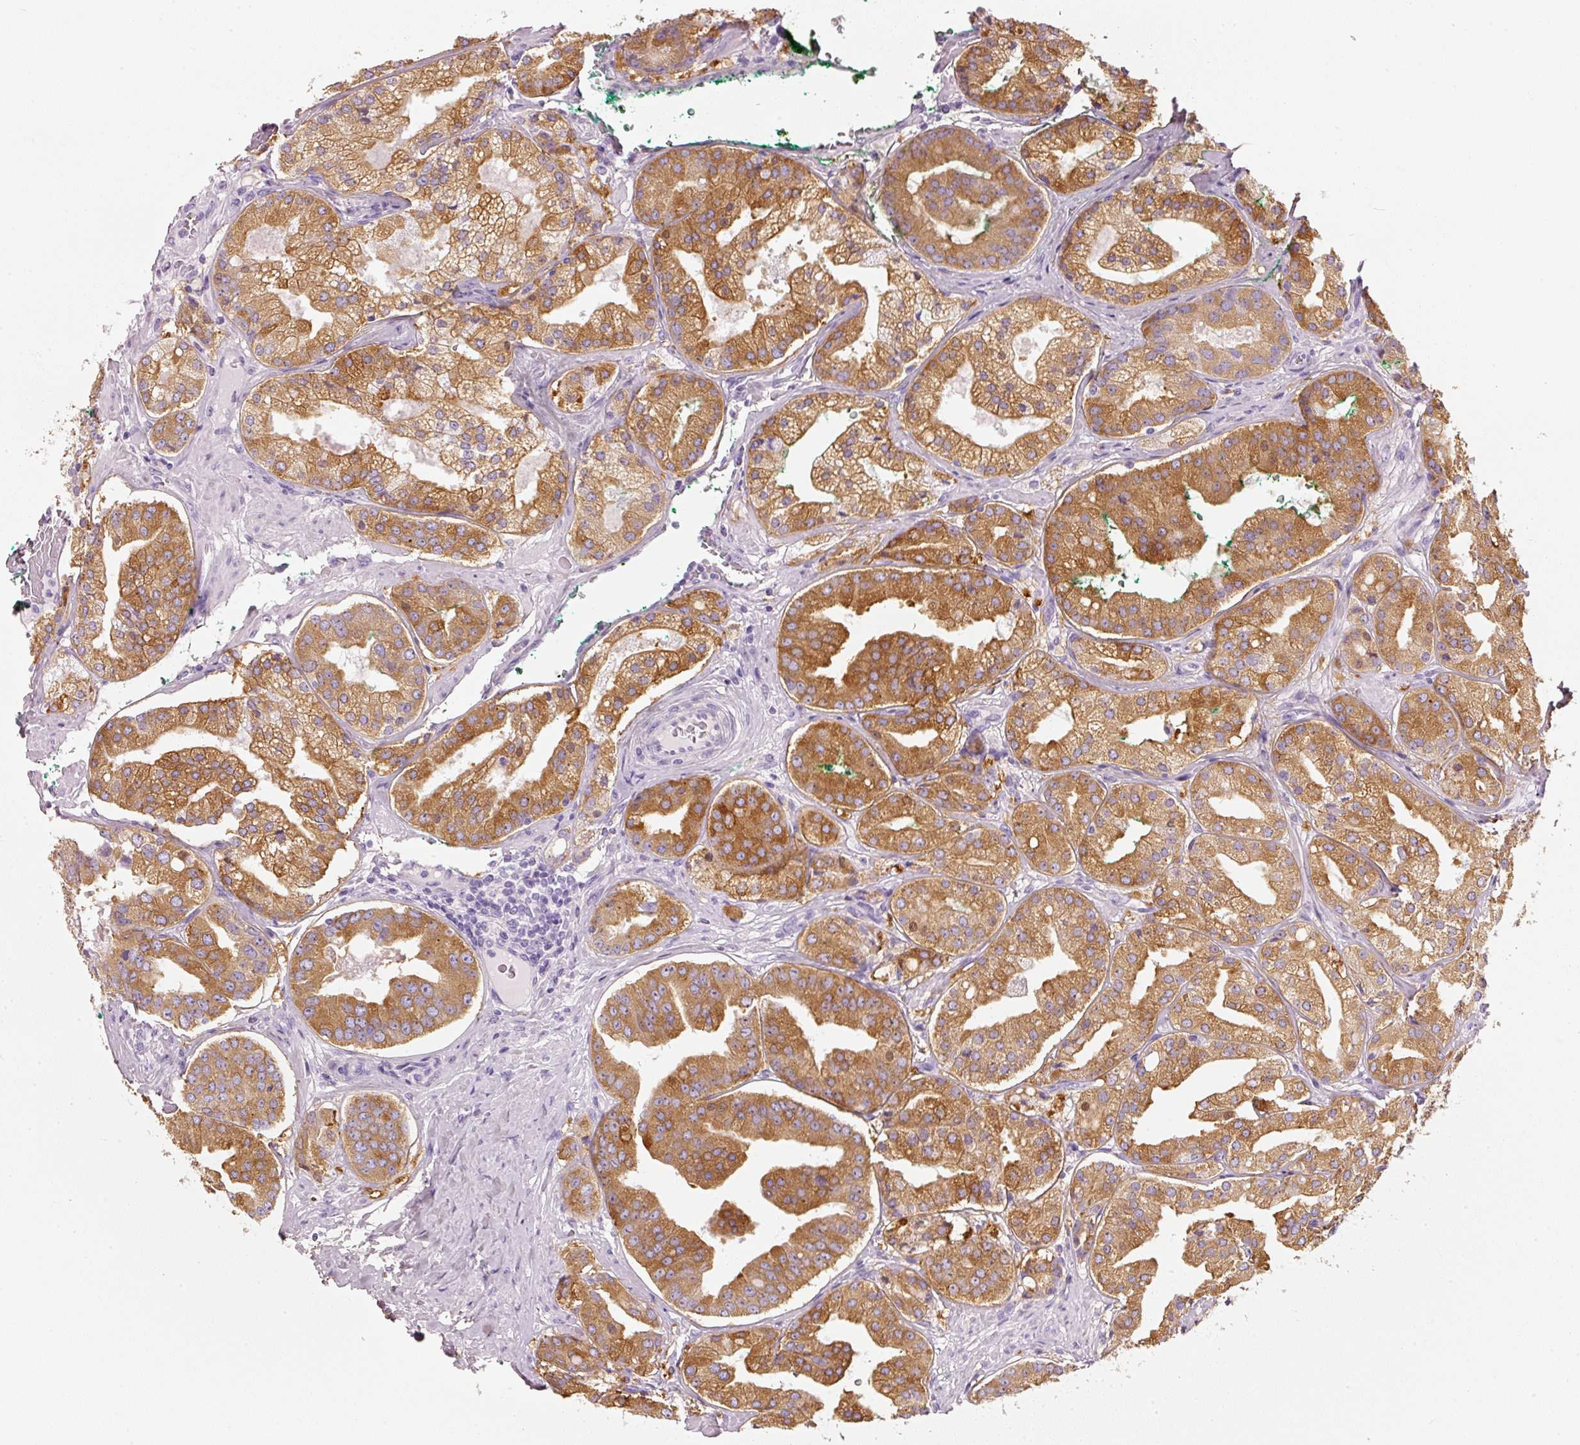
{"staining": {"intensity": "strong", "quantity": ">75%", "location": "cytoplasmic/membranous"}, "tissue": "prostate cancer", "cell_type": "Tumor cells", "image_type": "cancer", "snomed": [{"axis": "morphology", "description": "Adenocarcinoma, High grade"}, {"axis": "topography", "description": "Prostate"}], "caption": "IHC image of prostate cancer (adenocarcinoma (high-grade)) stained for a protein (brown), which exhibits high levels of strong cytoplasmic/membranous positivity in about >75% of tumor cells.", "gene": "PDXDC1", "patient": {"sex": "male", "age": 63}}